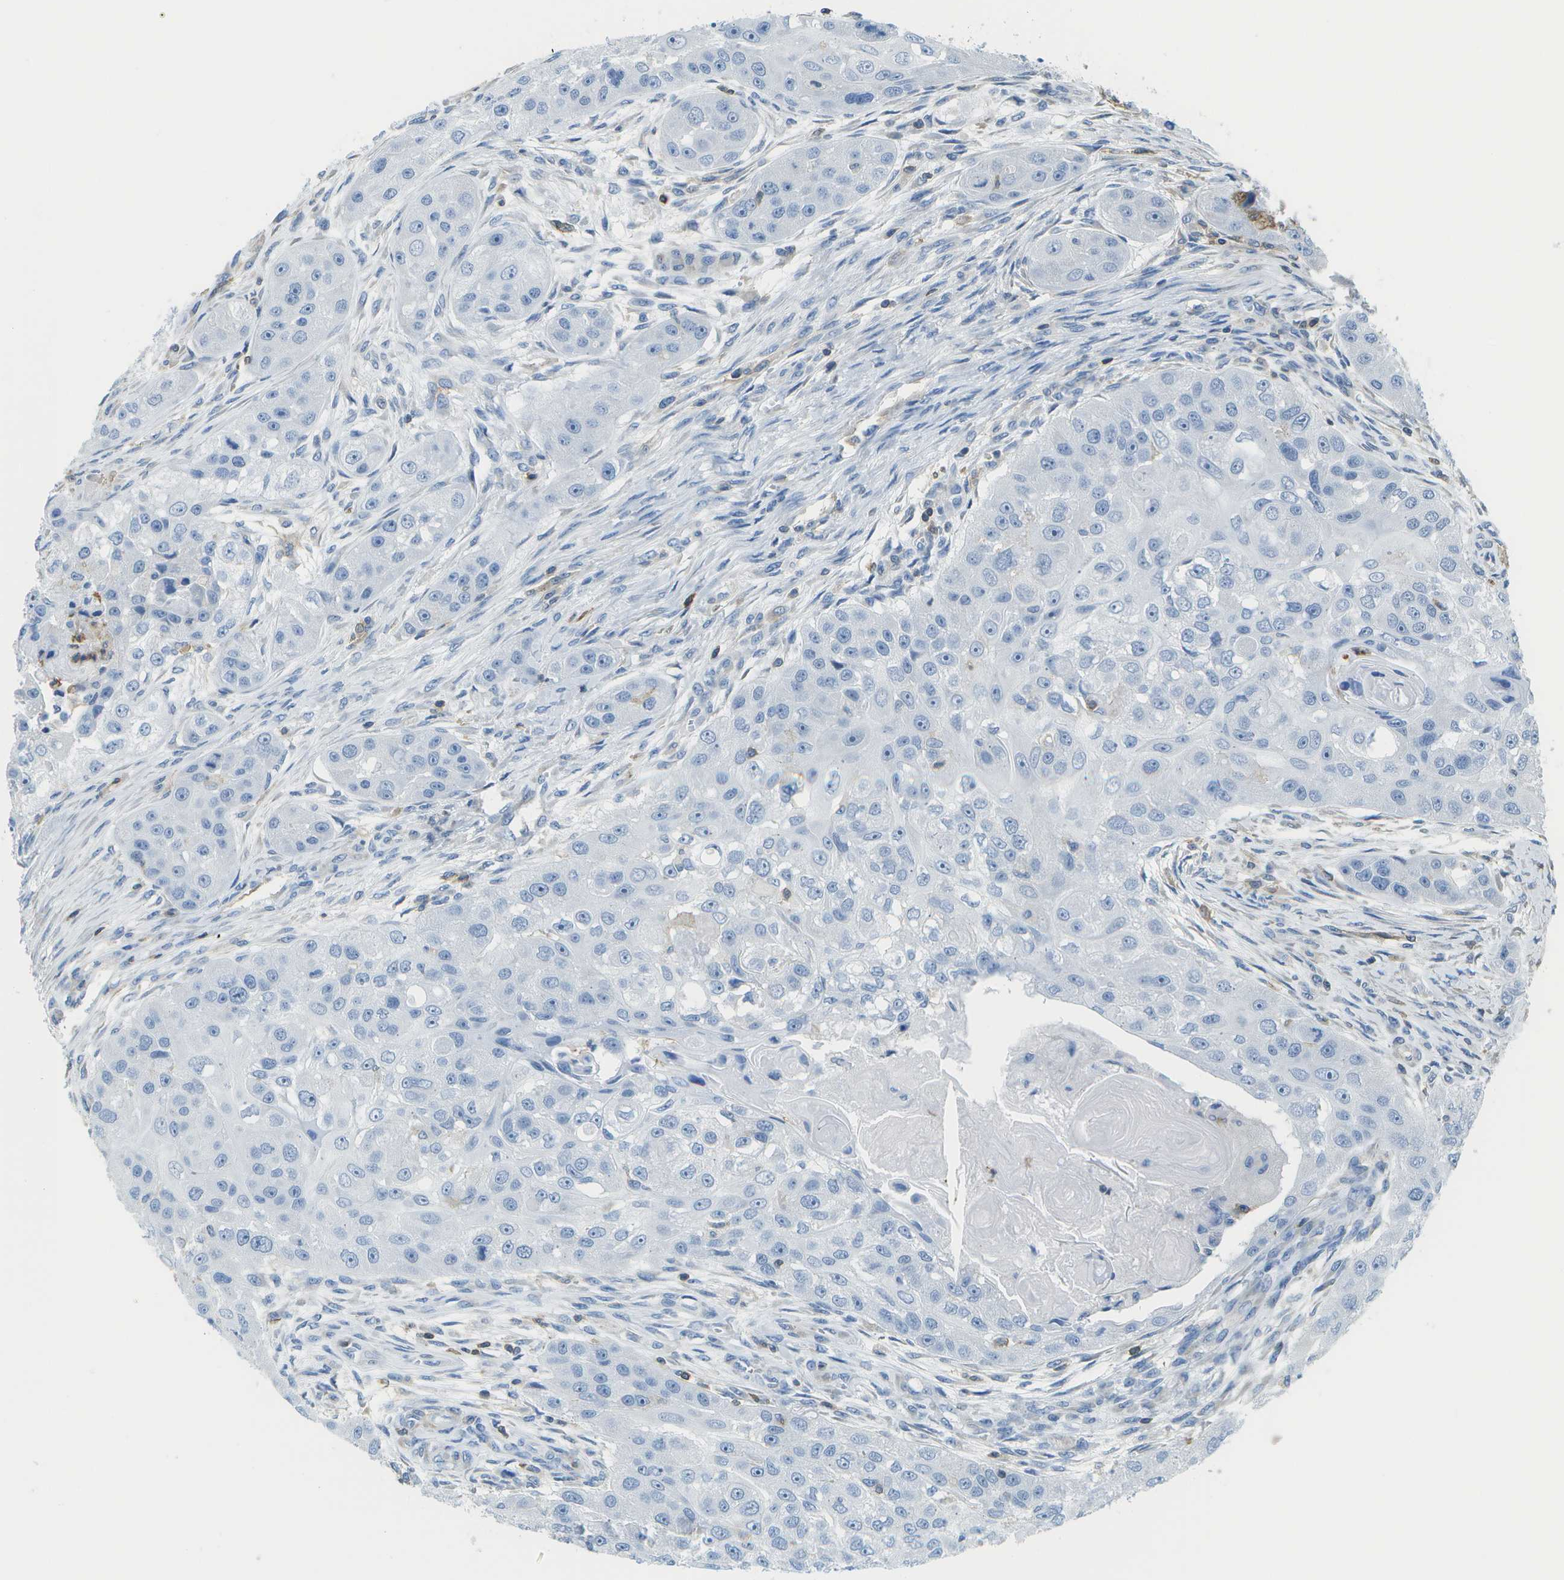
{"staining": {"intensity": "negative", "quantity": "none", "location": "none"}, "tissue": "head and neck cancer", "cell_type": "Tumor cells", "image_type": "cancer", "snomed": [{"axis": "morphology", "description": "Normal tissue, NOS"}, {"axis": "morphology", "description": "Squamous cell carcinoma, NOS"}, {"axis": "topography", "description": "Skeletal muscle"}, {"axis": "topography", "description": "Head-Neck"}], "caption": "Tumor cells are negative for brown protein staining in head and neck squamous cell carcinoma.", "gene": "RCSD1", "patient": {"sex": "male", "age": 51}}